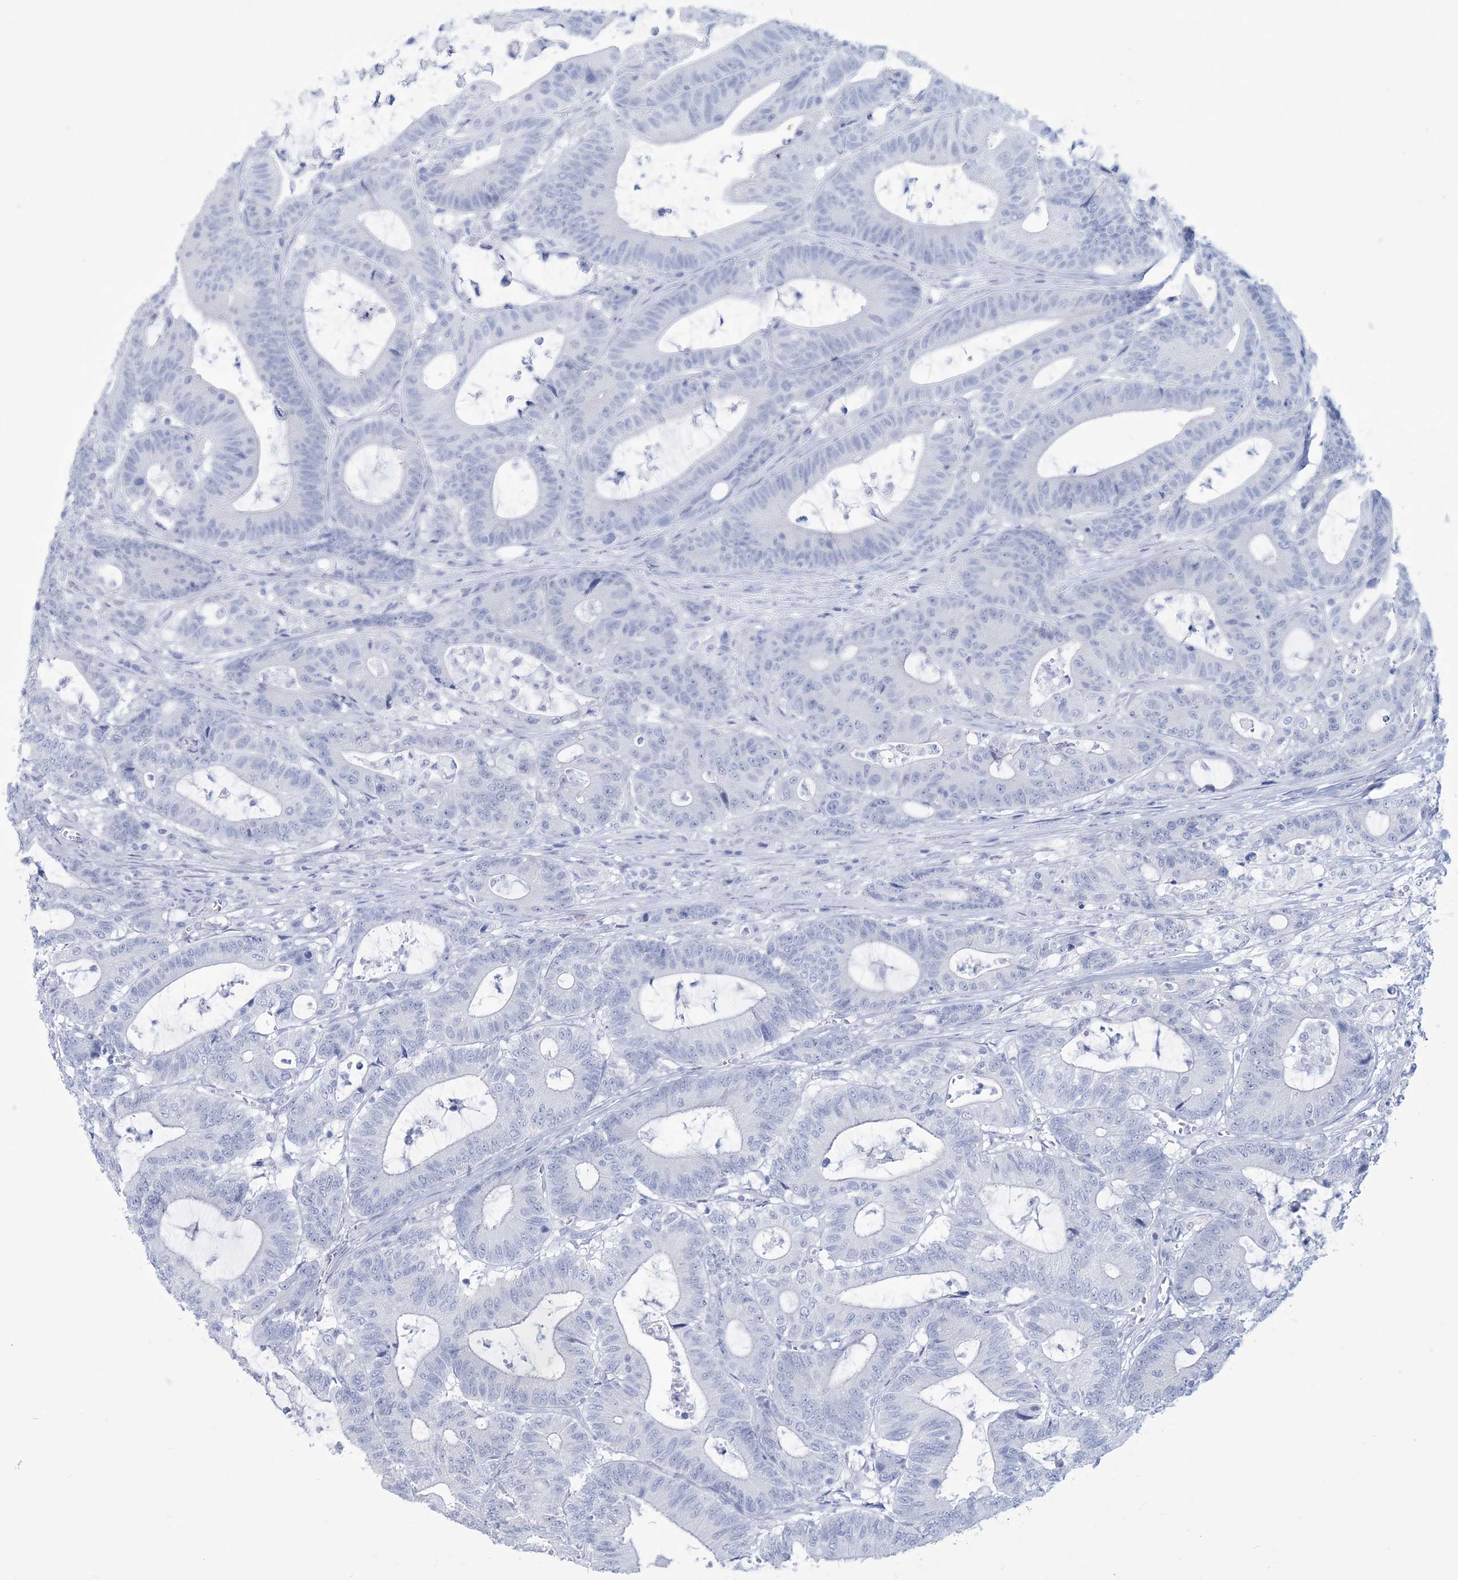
{"staining": {"intensity": "negative", "quantity": "none", "location": "none"}, "tissue": "colorectal cancer", "cell_type": "Tumor cells", "image_type": "cancer", "snomed": [{"axis": "morphology", "description": "Adenocarcinoma, NOS"}, {"axis": "topography", "description": "Colon"}], "caption": "This is an immunohistochemistry image of human colorectal cancer (adenocarcinoma). There is no expression in tumor cells.", "gene": "DPCD", "patient": {"sex": "female", "age": 84}}